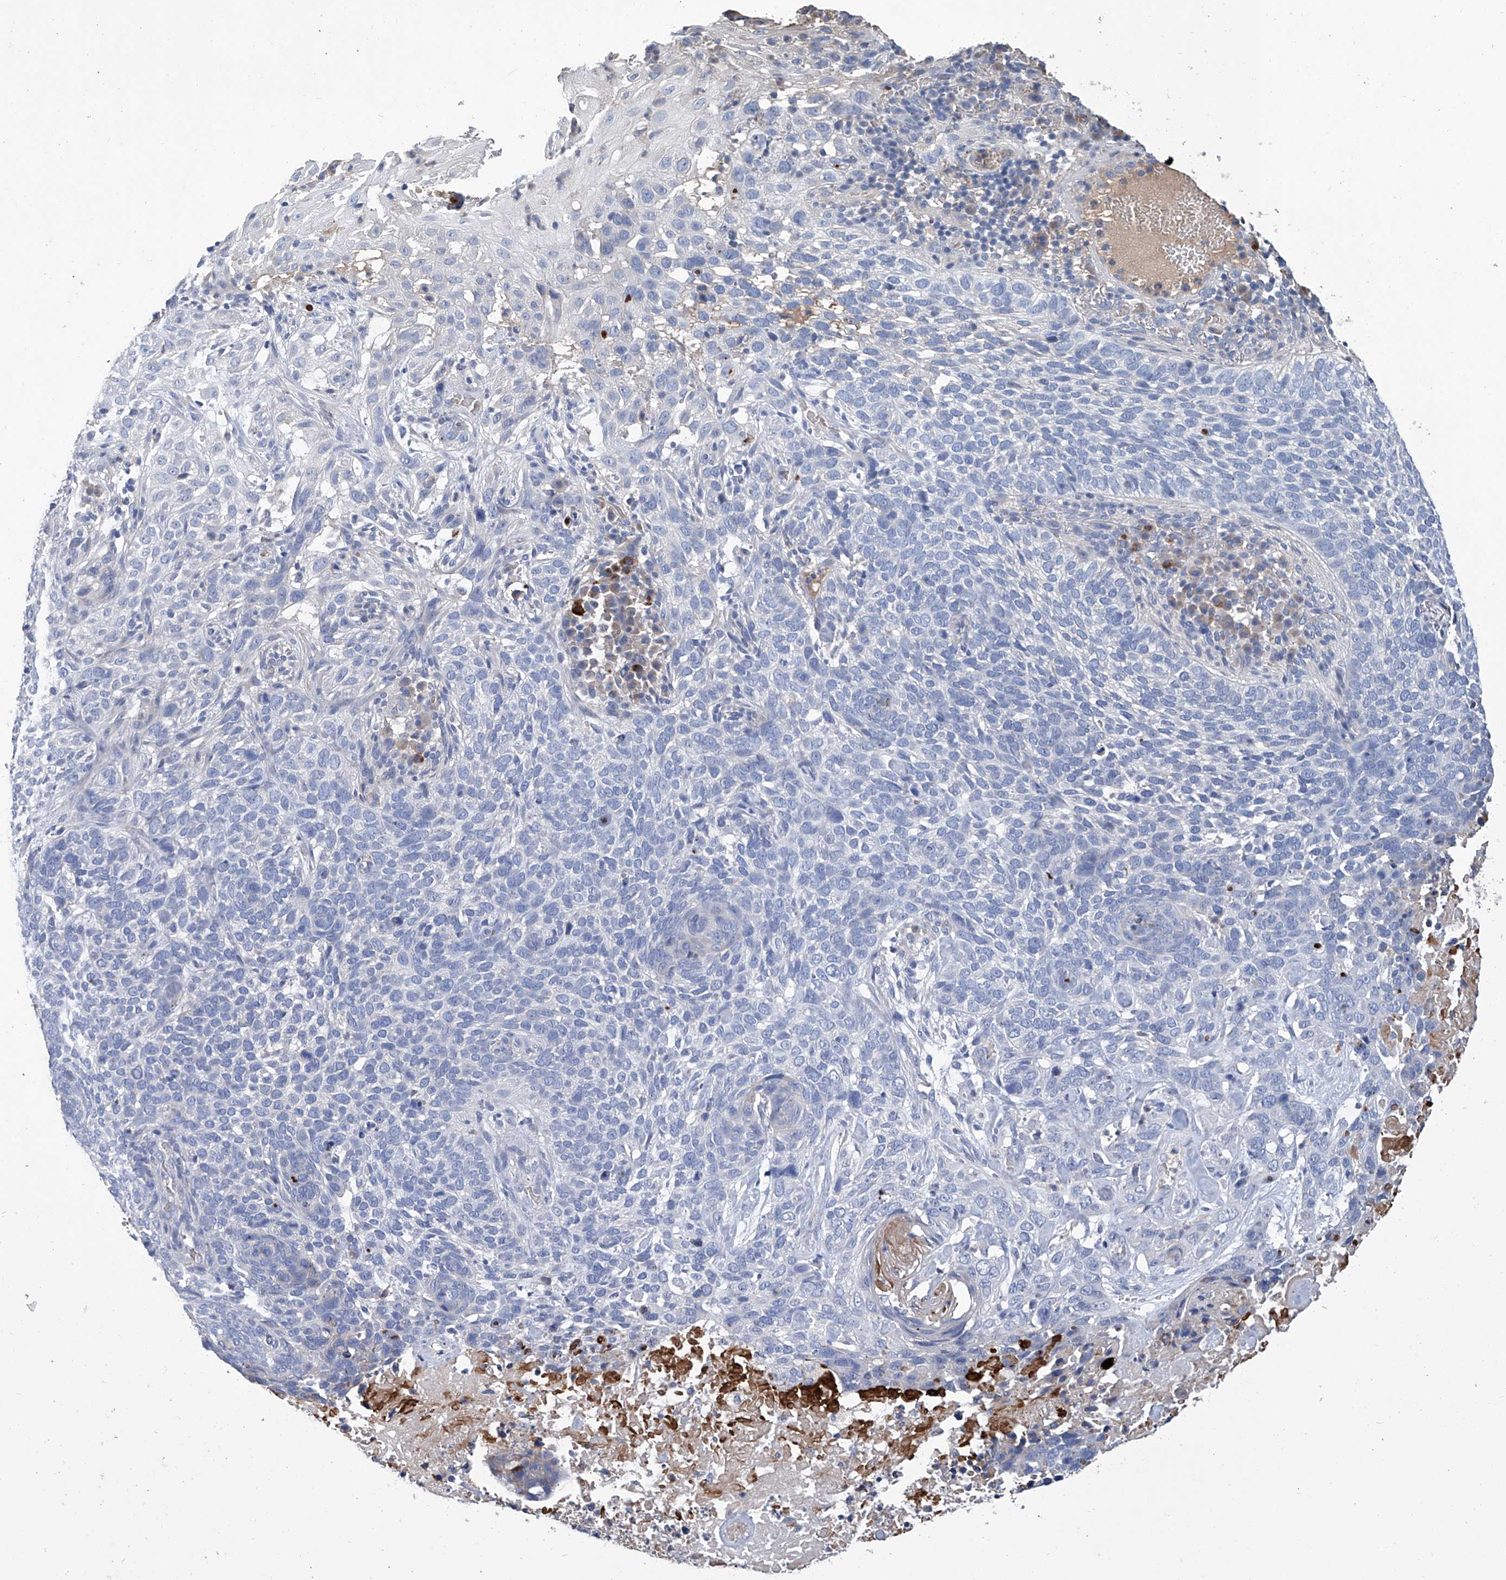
{"staining": {"intensity": "negative", "quantity": "none", "location": "none"}, "tissue": "skin cancer", "cell_type": "Tumor cells", "image_type": "cancer", "snomed": [{"axis": "morphology", "description": "Basal cell carcinoma"}, {"axis": "topography", "description": "Skin"}], "caption": "This is an immunohistochemistry histopathology image of skin cancer. There is no staining in tumor cells.", "gene": "GPT", "patient": {"sex": "female", "age": 64}}